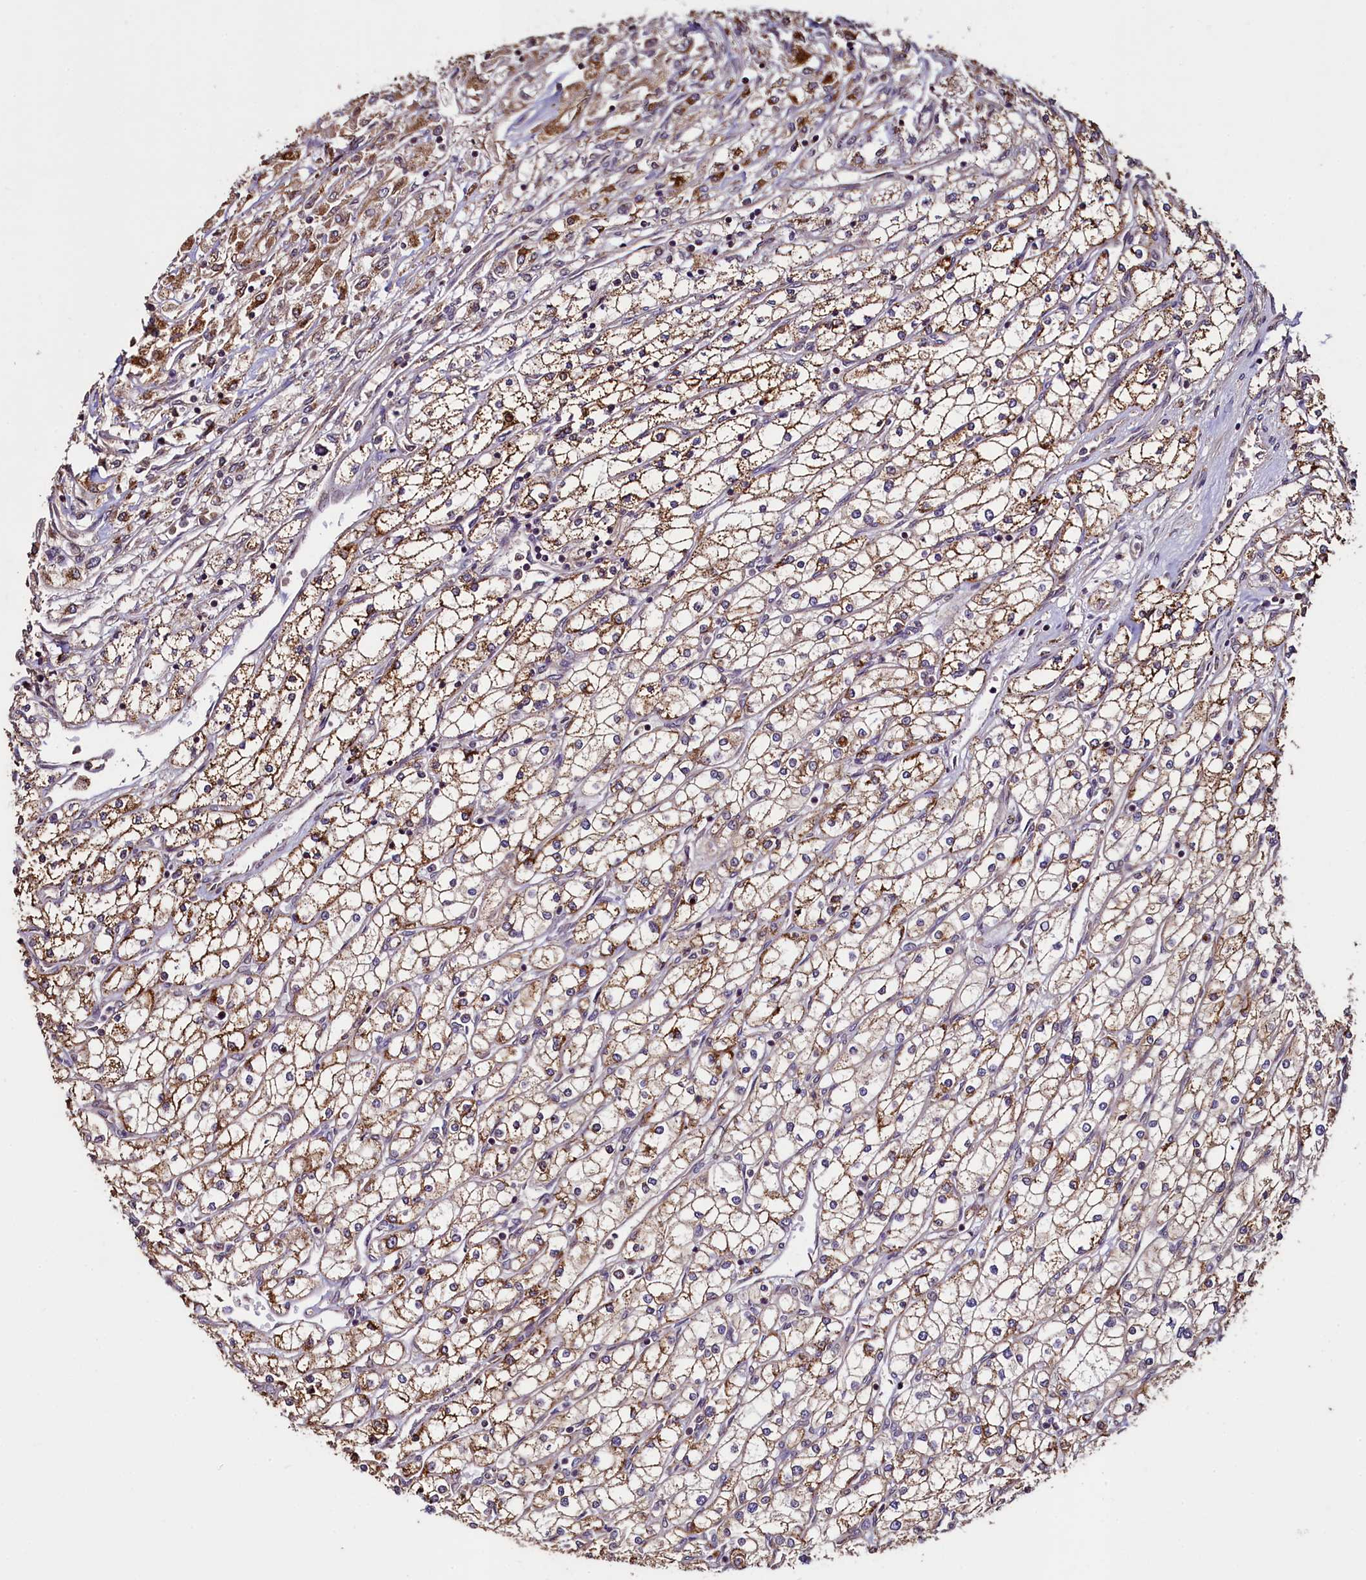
{"staining": {"intensity": "moderate", "quantity": "25%-75%", "location": "cytoplasmic/membranous"}, "tissue": "renal cancer", "cell_type": "Tumor cells", "image_type": "cancer", "snomed": [{"axis": "morphology", "description": "Adenocarcinoma, NOS"}, {"axis": "topography", "description": "Kidney"}], "caption": "Renal cancer (adenocarcinoma) tissue exhibits moderate cytoplasmic/membranous expression in about 25%-75% of tumor cells, visualized by immunohistochemistry.", "gene": "RBFA", "patient": {"sex": "male", "age": 80}}